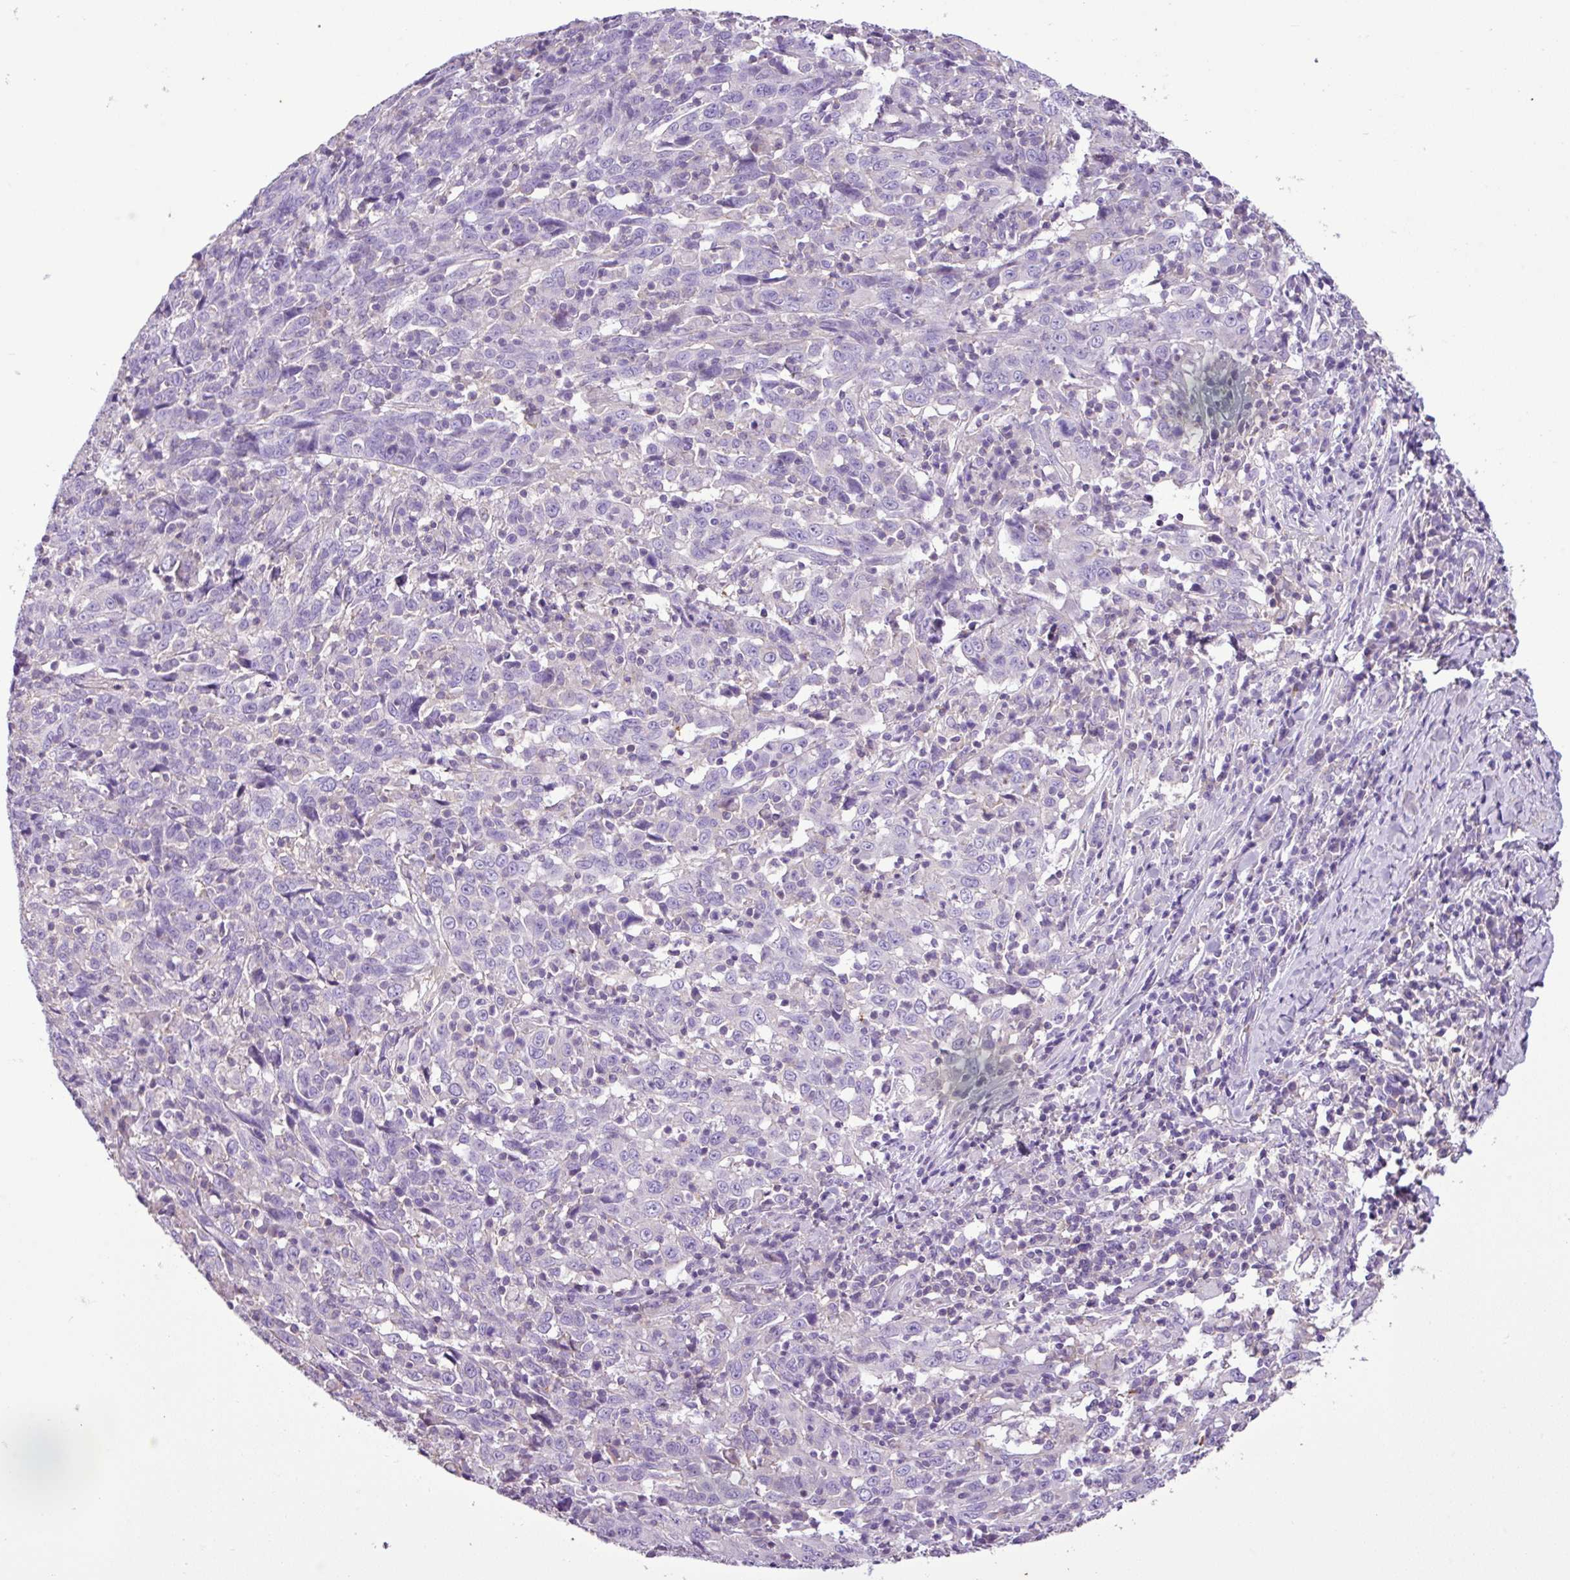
{"staining": {"intensity": "negative", "quantity": "none", "location": "none"}, "tissue": "cervical cancer", "cell_type": "Tumor cells", "image_type": "cancer", "snomed": [{"axis": "morphology", "description": "Squamous cell carcinoma, NOS"}, {"axis": "topography", "description": "Cervix"}], "caption": "Immunohistochemistry photomicrograph of neoplastic tissue: cervical cancer stained with DAB (3,3'-diaminobenzidine) displays no significant protein positivity in tumor cells.", "gene": "ZNF334", "patient": {"sex": "female", "age": 46}}